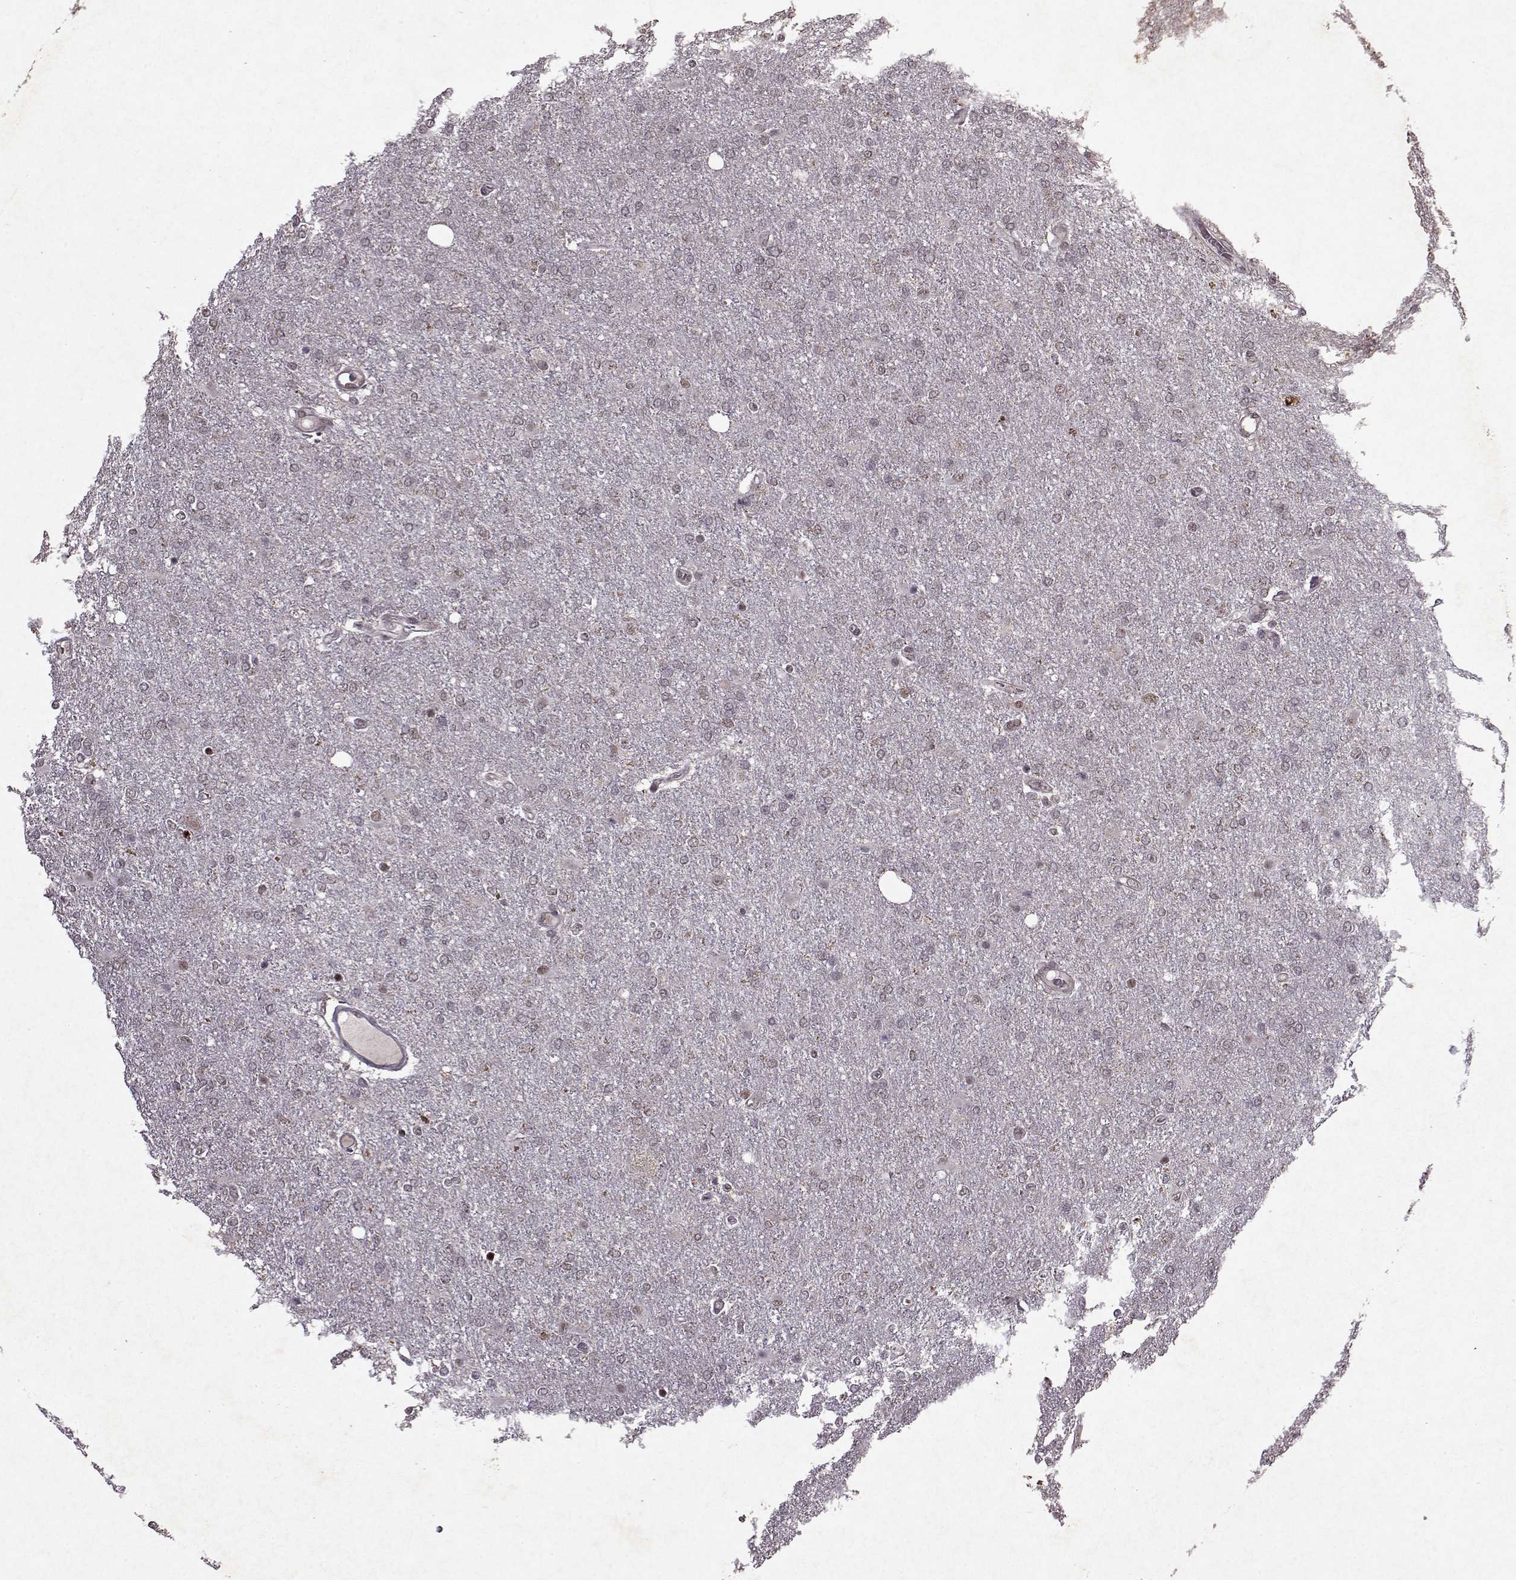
{"staining": {"intensity": "negative", "quantity": "none", "location": "none"}, "tissue": "glioma", "cell_type": "Tumor cells", "image_type": "cancer", "snomed": [{"axis": "morphology", "description": "Glioma, malignant, High grade"}, {"axis": "topography", "description": "Cerebral cortex"}], "caption": "DAB (3,3'-diaminobenzidine) immunohistochemical staining of human glioma displays no significant positivity in tumor cells.", "gene": "PSMA7", "patient": {"sex": "male", "age": 70}}